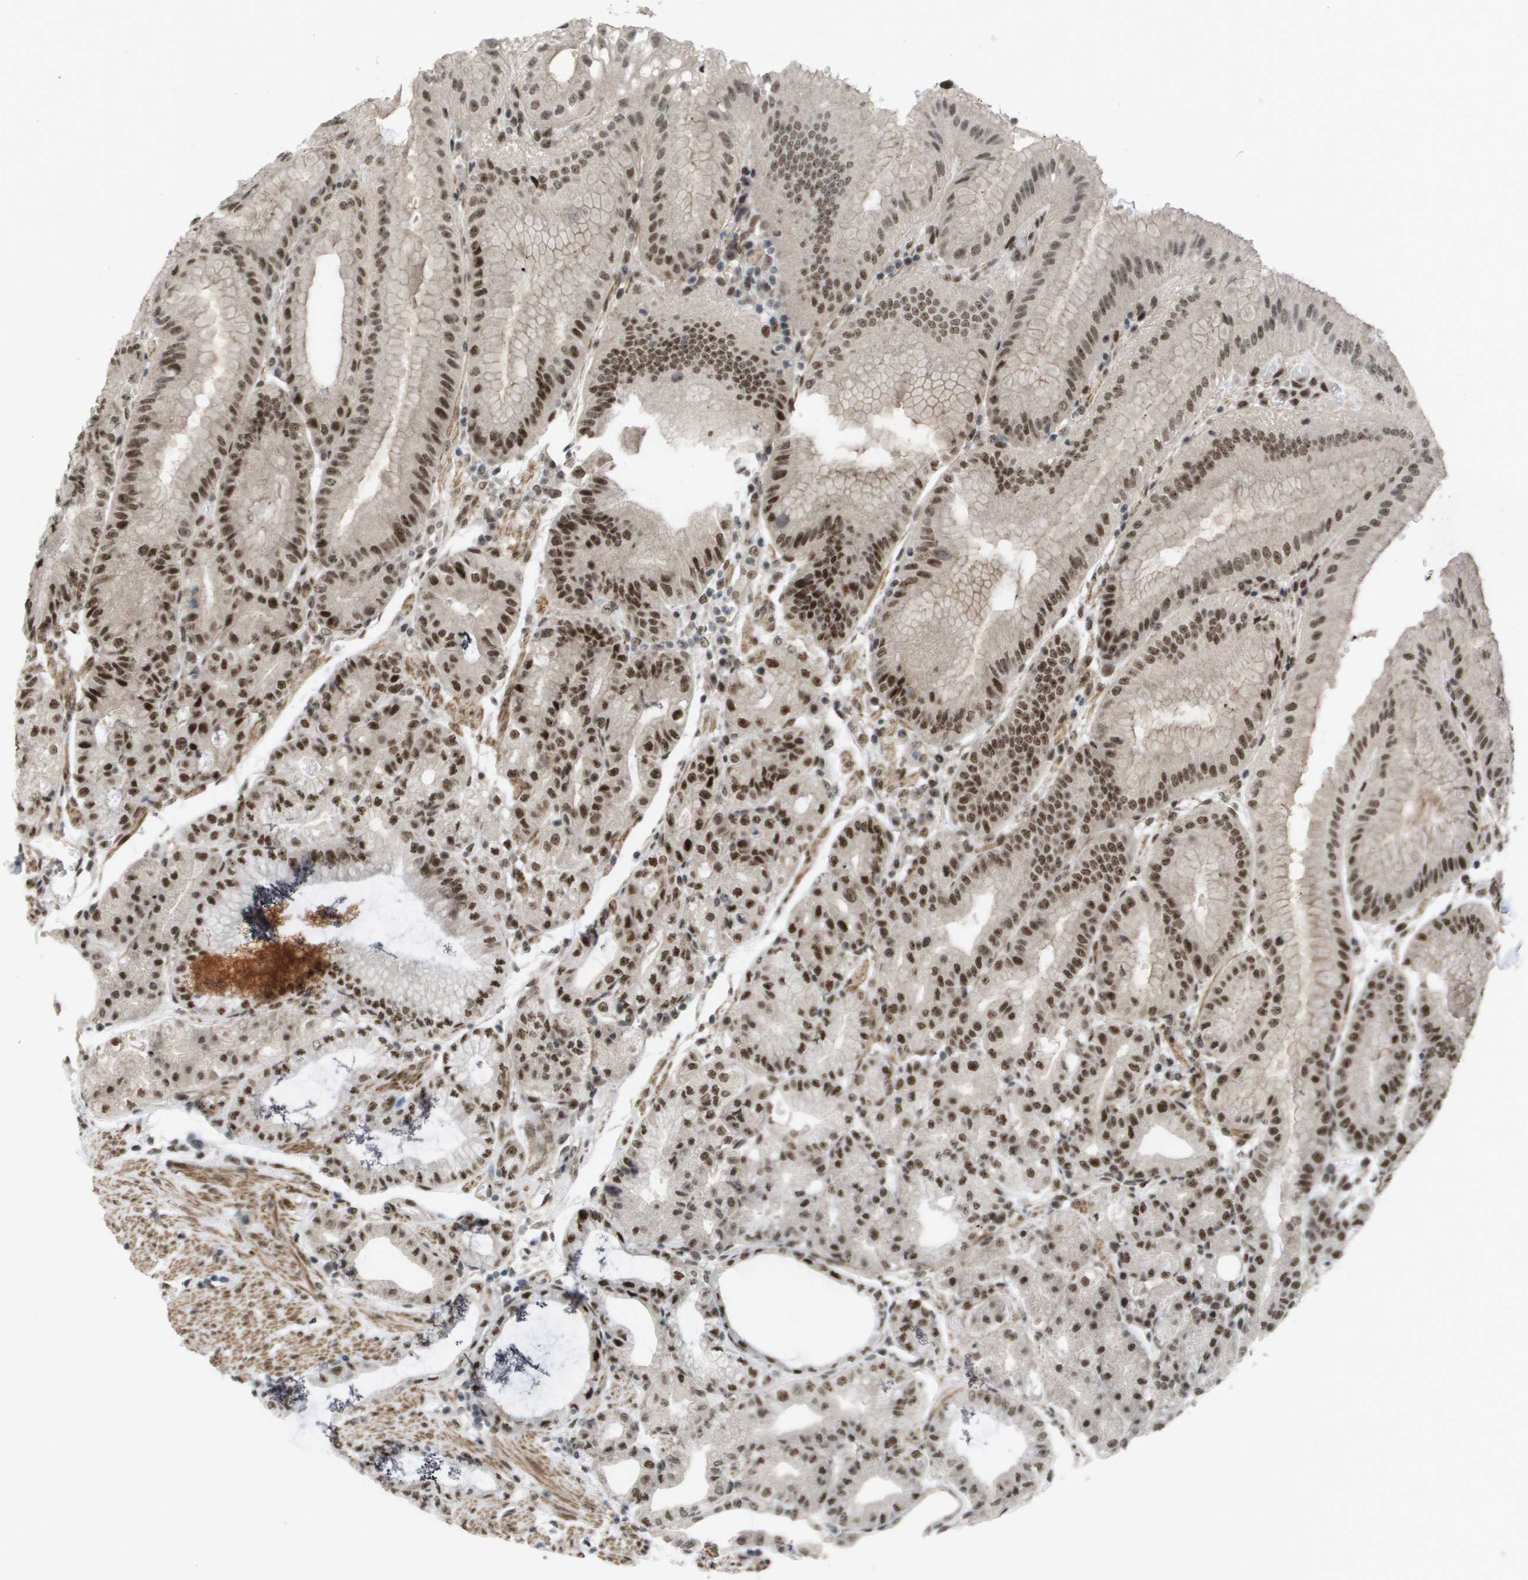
{"staining": {"intensity": "strong", "quantity": ">75%", "location": "cytoplasmic/membranous,nuclear"}, "tissue": "stomach", "cell_type": "Glandular cells", "image_type": "normal", "snomed": [{"axis": "morphology", "description": "Normal tissue, NOS"}, {"axis": "topography", "description": "Stomach, lower"}], "caption": "Approximately >75% of glandular cells in benign human stomach exhibit strong cytoplasmic/membranous,nuclear protein expression as visualized by brown immunohistochemical staining.", "gene": "CDT1", "patient": {"sex": "male", "age": 71}}